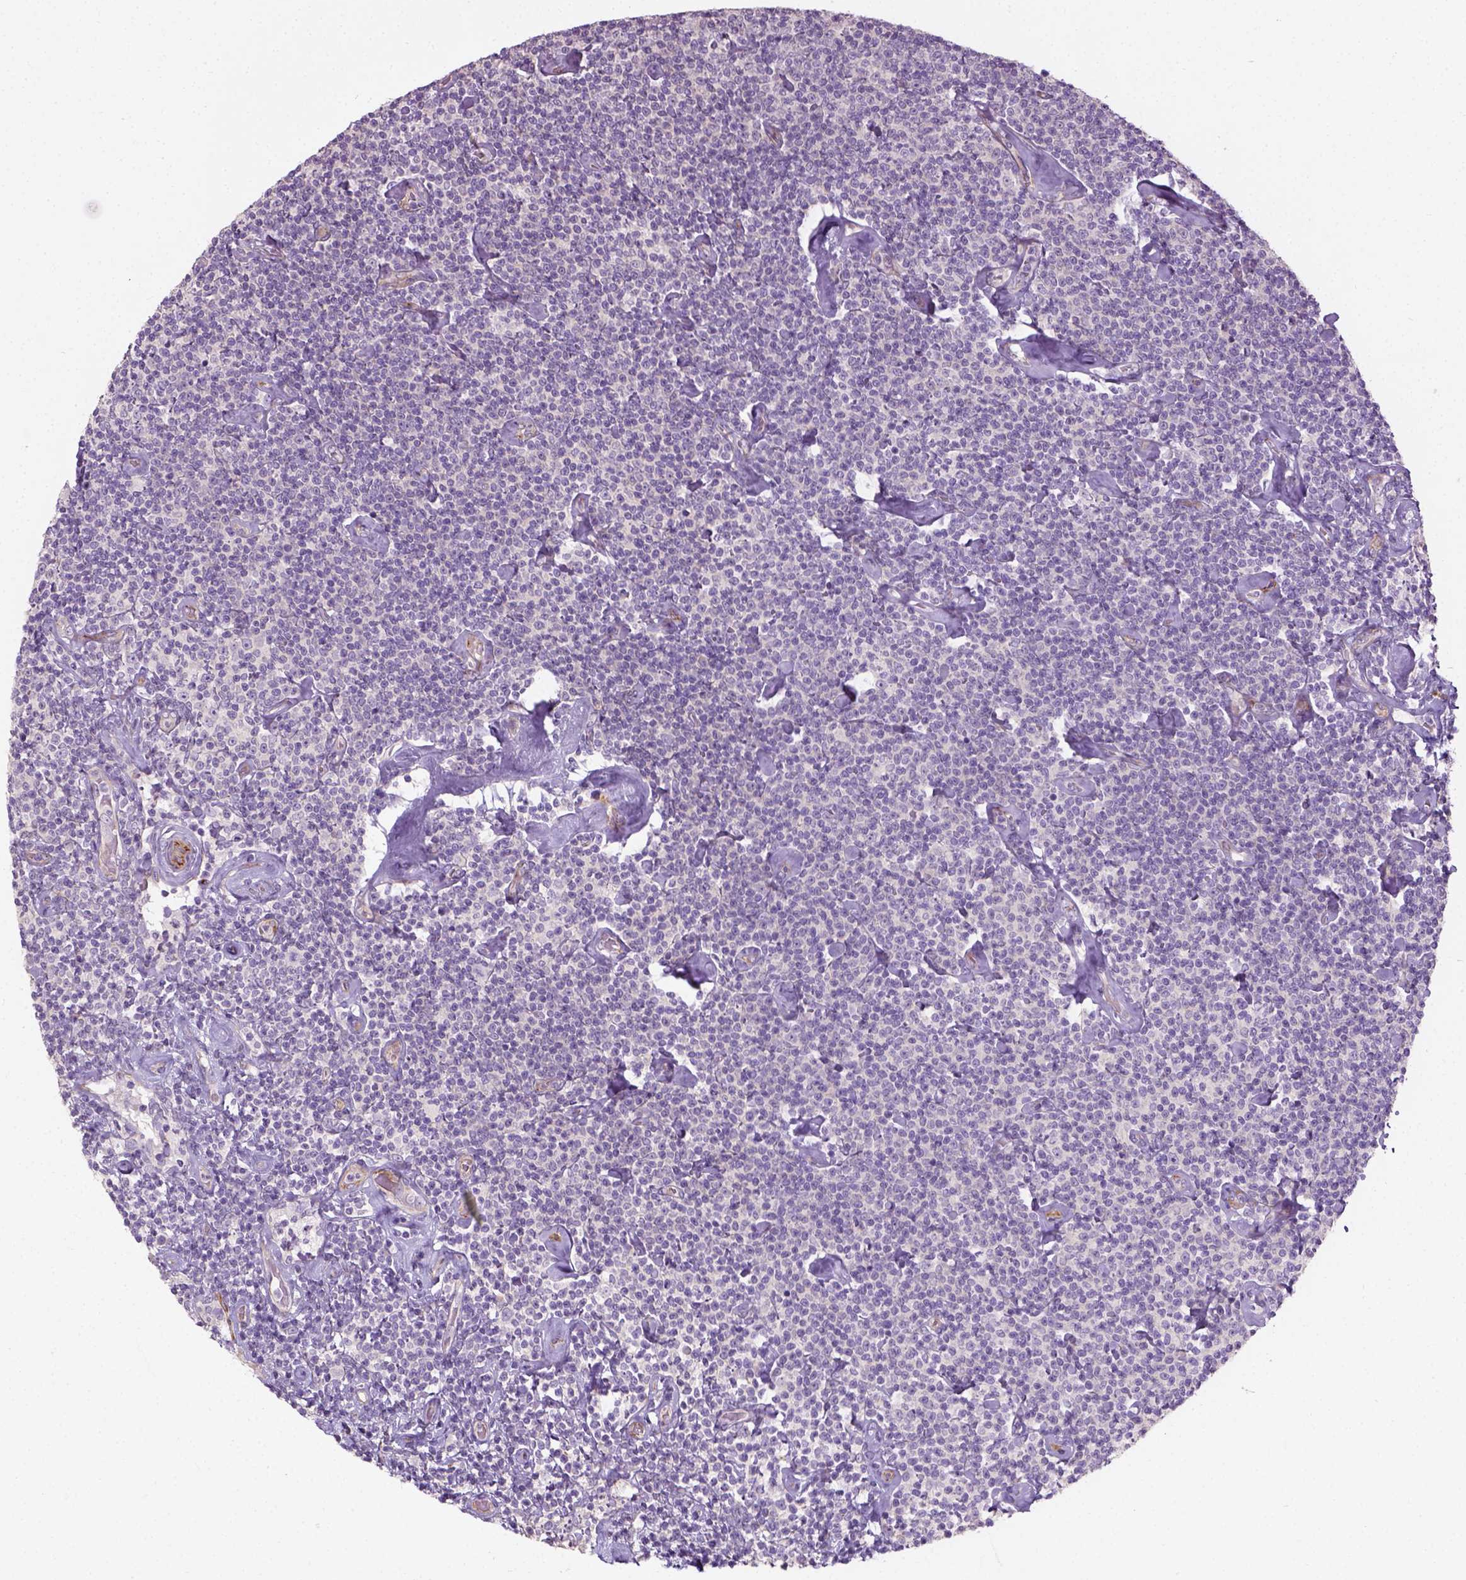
{"staining": {"intensity": "negative", "quantity": "none", "location": "none"}, "tissue": "lymphoma", "cell_type": "Tumor cells", "image_type": "cancer", "snomed": [{"axis": "morphology", "description": "Malignant lymphoma, non-Hodgkin's type, Low grade"}, {"axis": "topography", "description": "Lymph node"}], "caption": "IHC micrograph of neoplastic tissue: low-grade malignant lymphoma, non-Hodgkin's type stained with DAB demonstrates no significant protein staining in tumor cells.", "gene": "PKP3", "patient": {"sex": "male", "age": 81}}